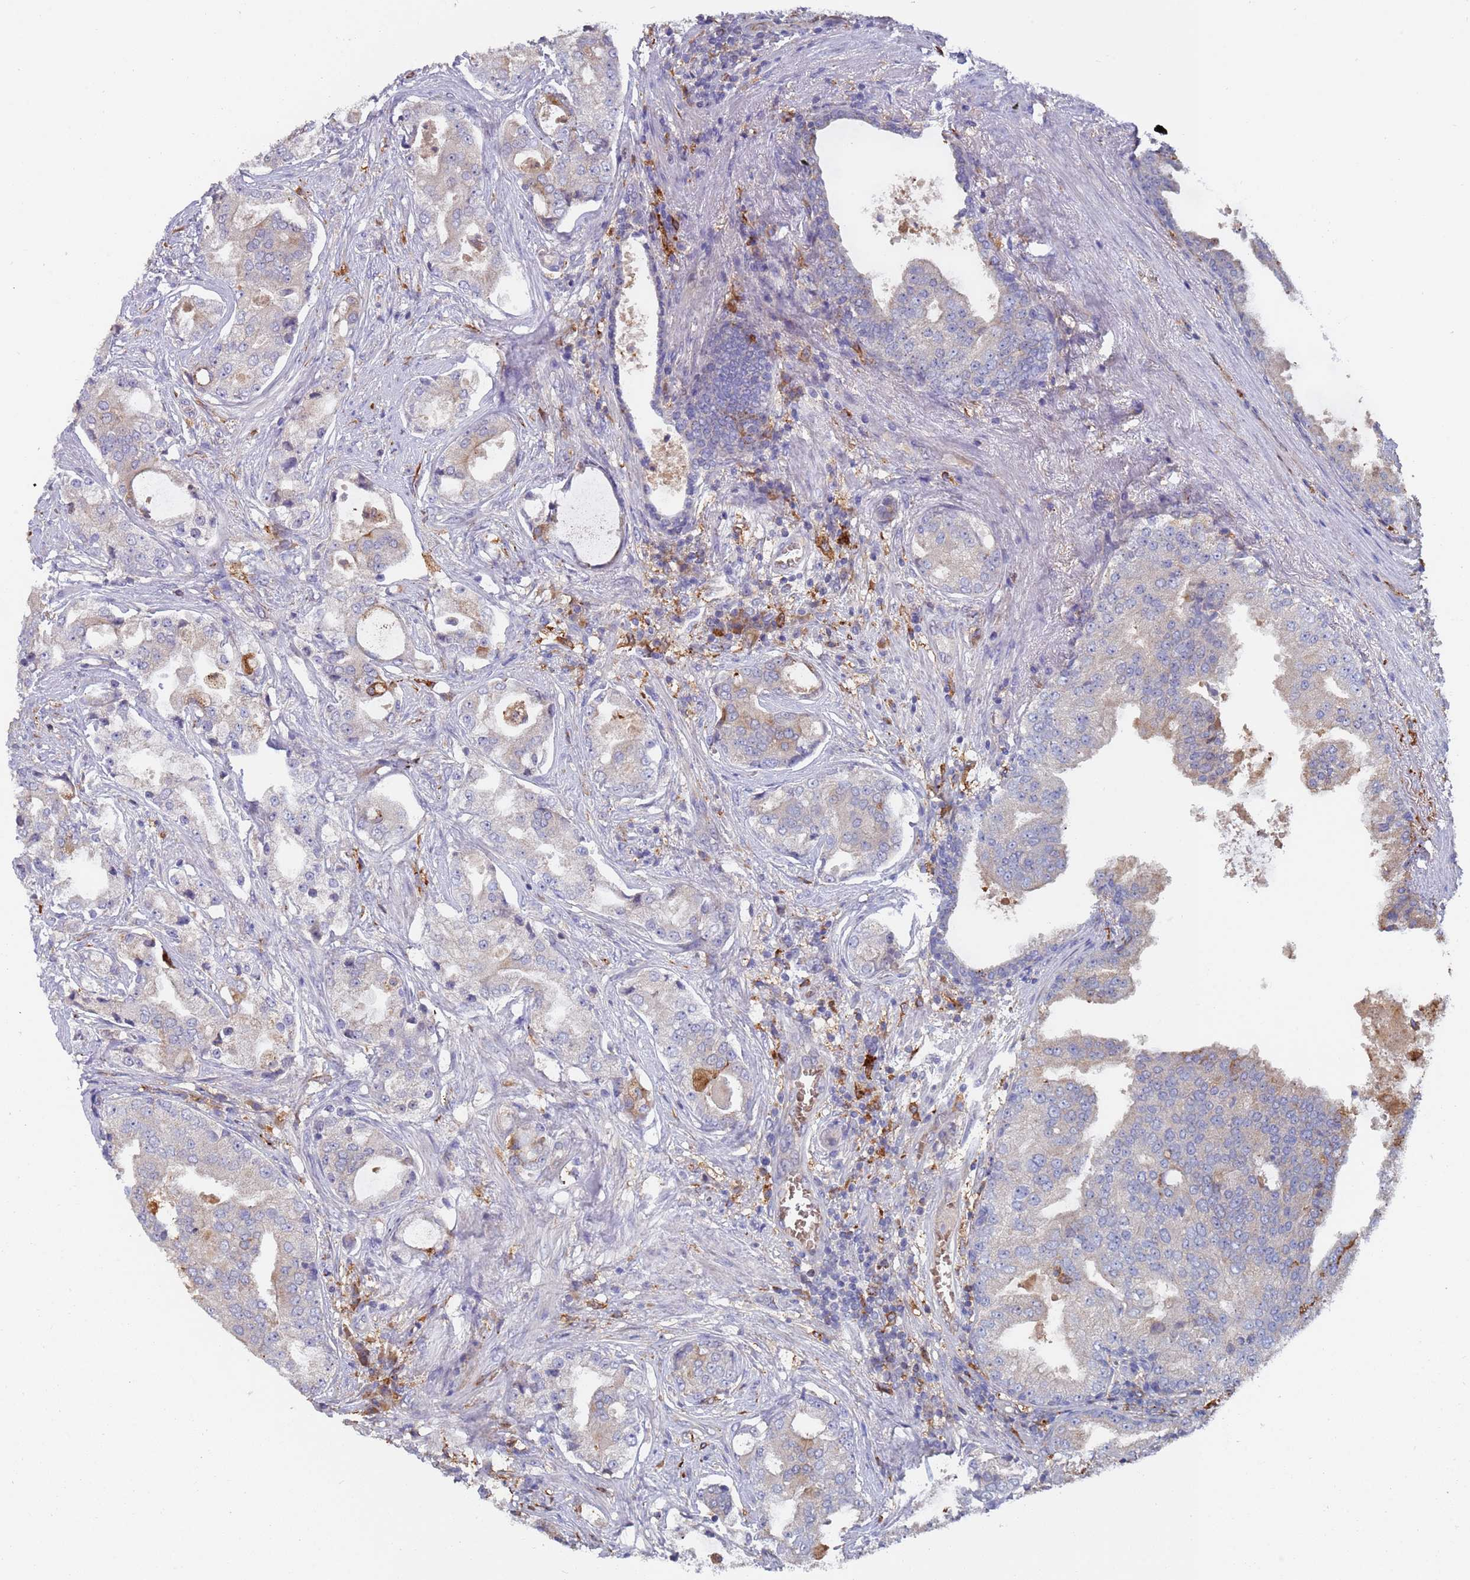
{"staining": {"intensity": "negative", "quantity": "none", "location": "none"}, "tissue": "prostate cancer", "cell_type": "Tumor cells", "image_type": "cancer", "snomed": [{"axis": "morphology", "description": "Adenocarcinoma, High grade"}, {"axis": "topography", "description": "Prostate"}], "caption": "There is no significant staining in tumor cells of prostate cancer.", "gene": "MALRD1", "patient": {"sex": "male", "age": 68}}